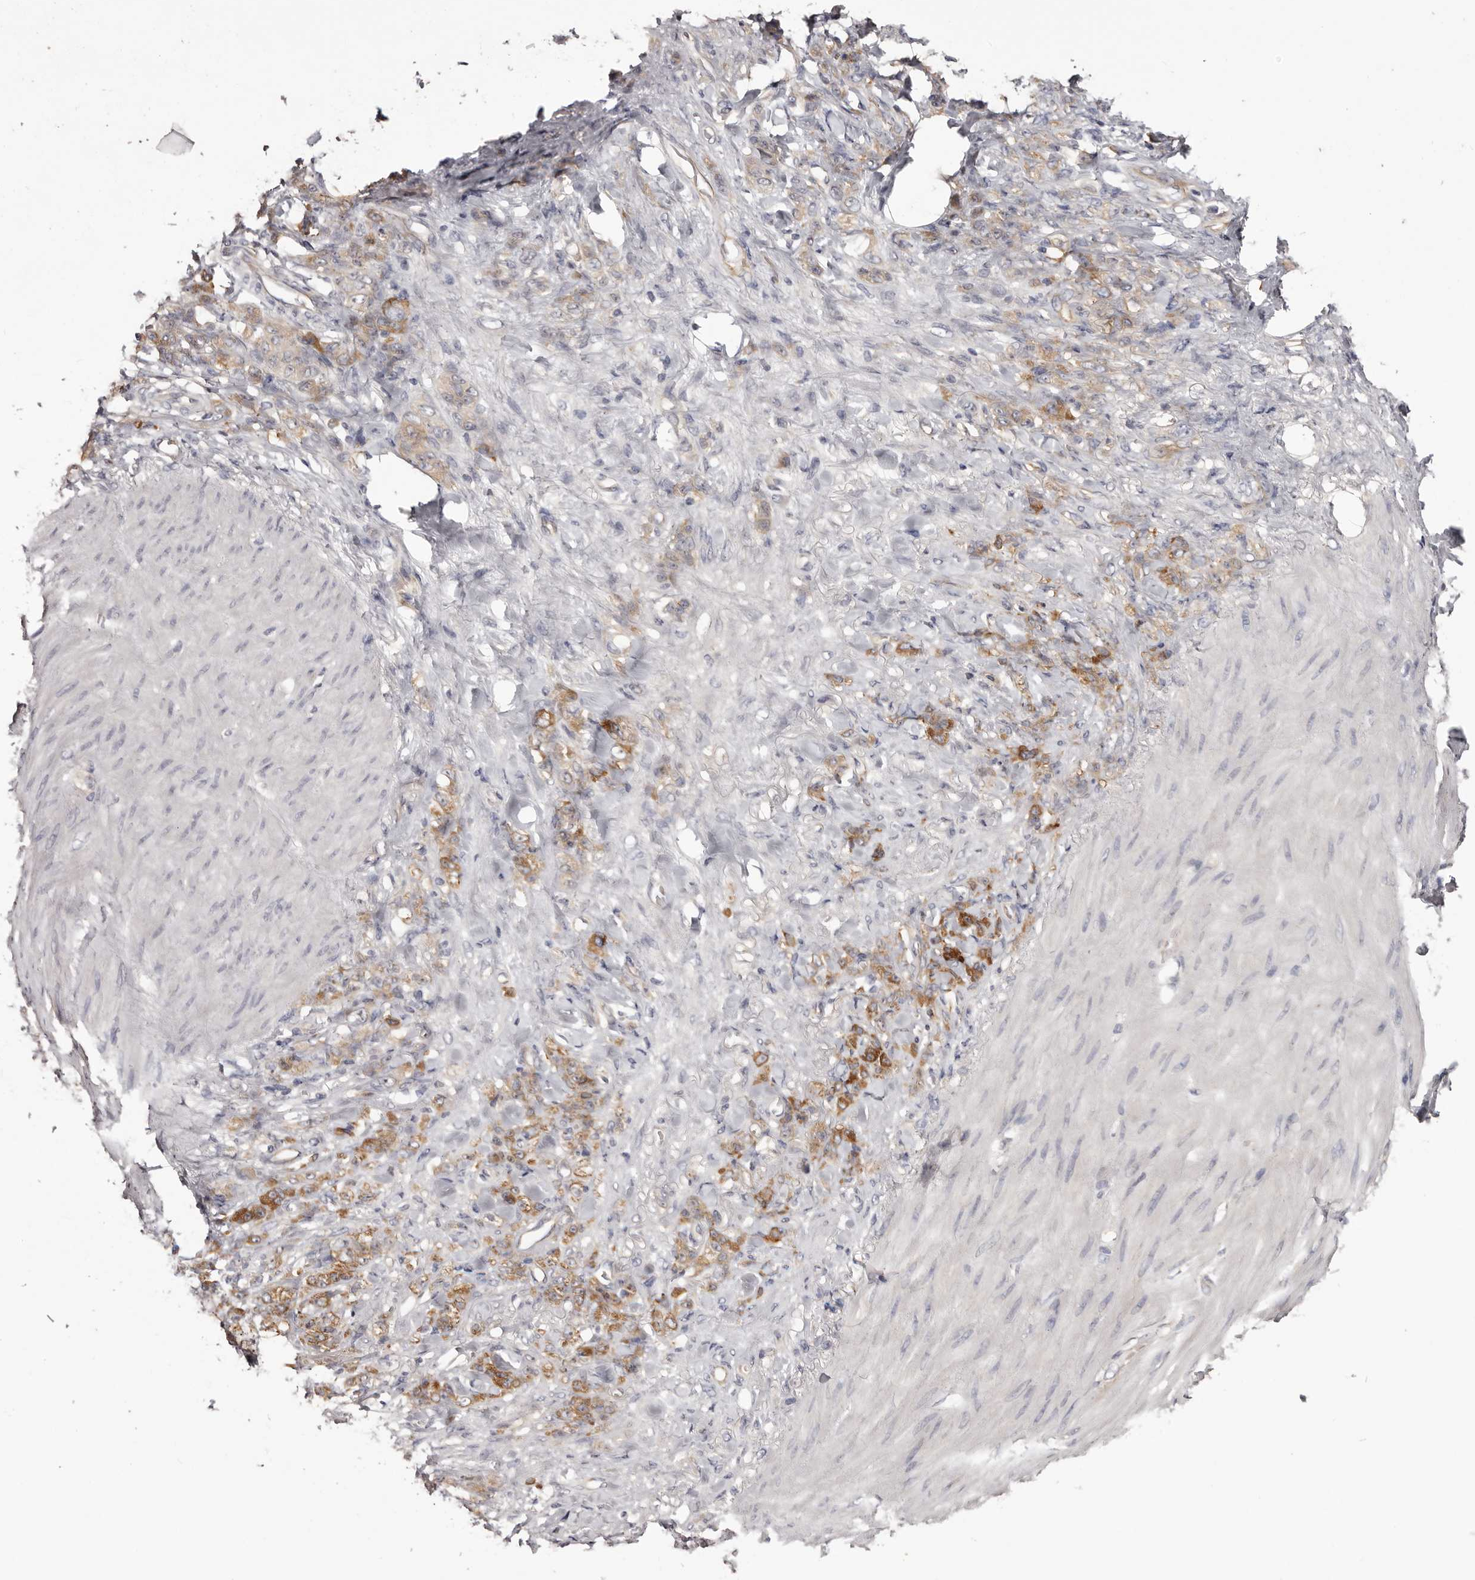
{"staining": {"intensity": "moderate", "quantity": ">75%", "location": "cytoplasmic/membranous"}, "tissue": "stomach cancer", "cell_type": "Tumor cells", "image_type": "cancer", "snomed": [{"axis": "morphology", "description": "Normal tissue, NOS"}, {"axis": "morphology", "description": "Adenocarcinoma, NOS"}, {"axis": "topography", "description": "Stomach"}], "caption": "A brown stain shows moderate cytoplasmic/membranous staining of a protein in stomach adenocarcinoma tumor cells. (Brightfield microscopy of DAB IHC at high magnification).", "gene": "LTV1", "patient": {"sex": "male", "age": 82}}